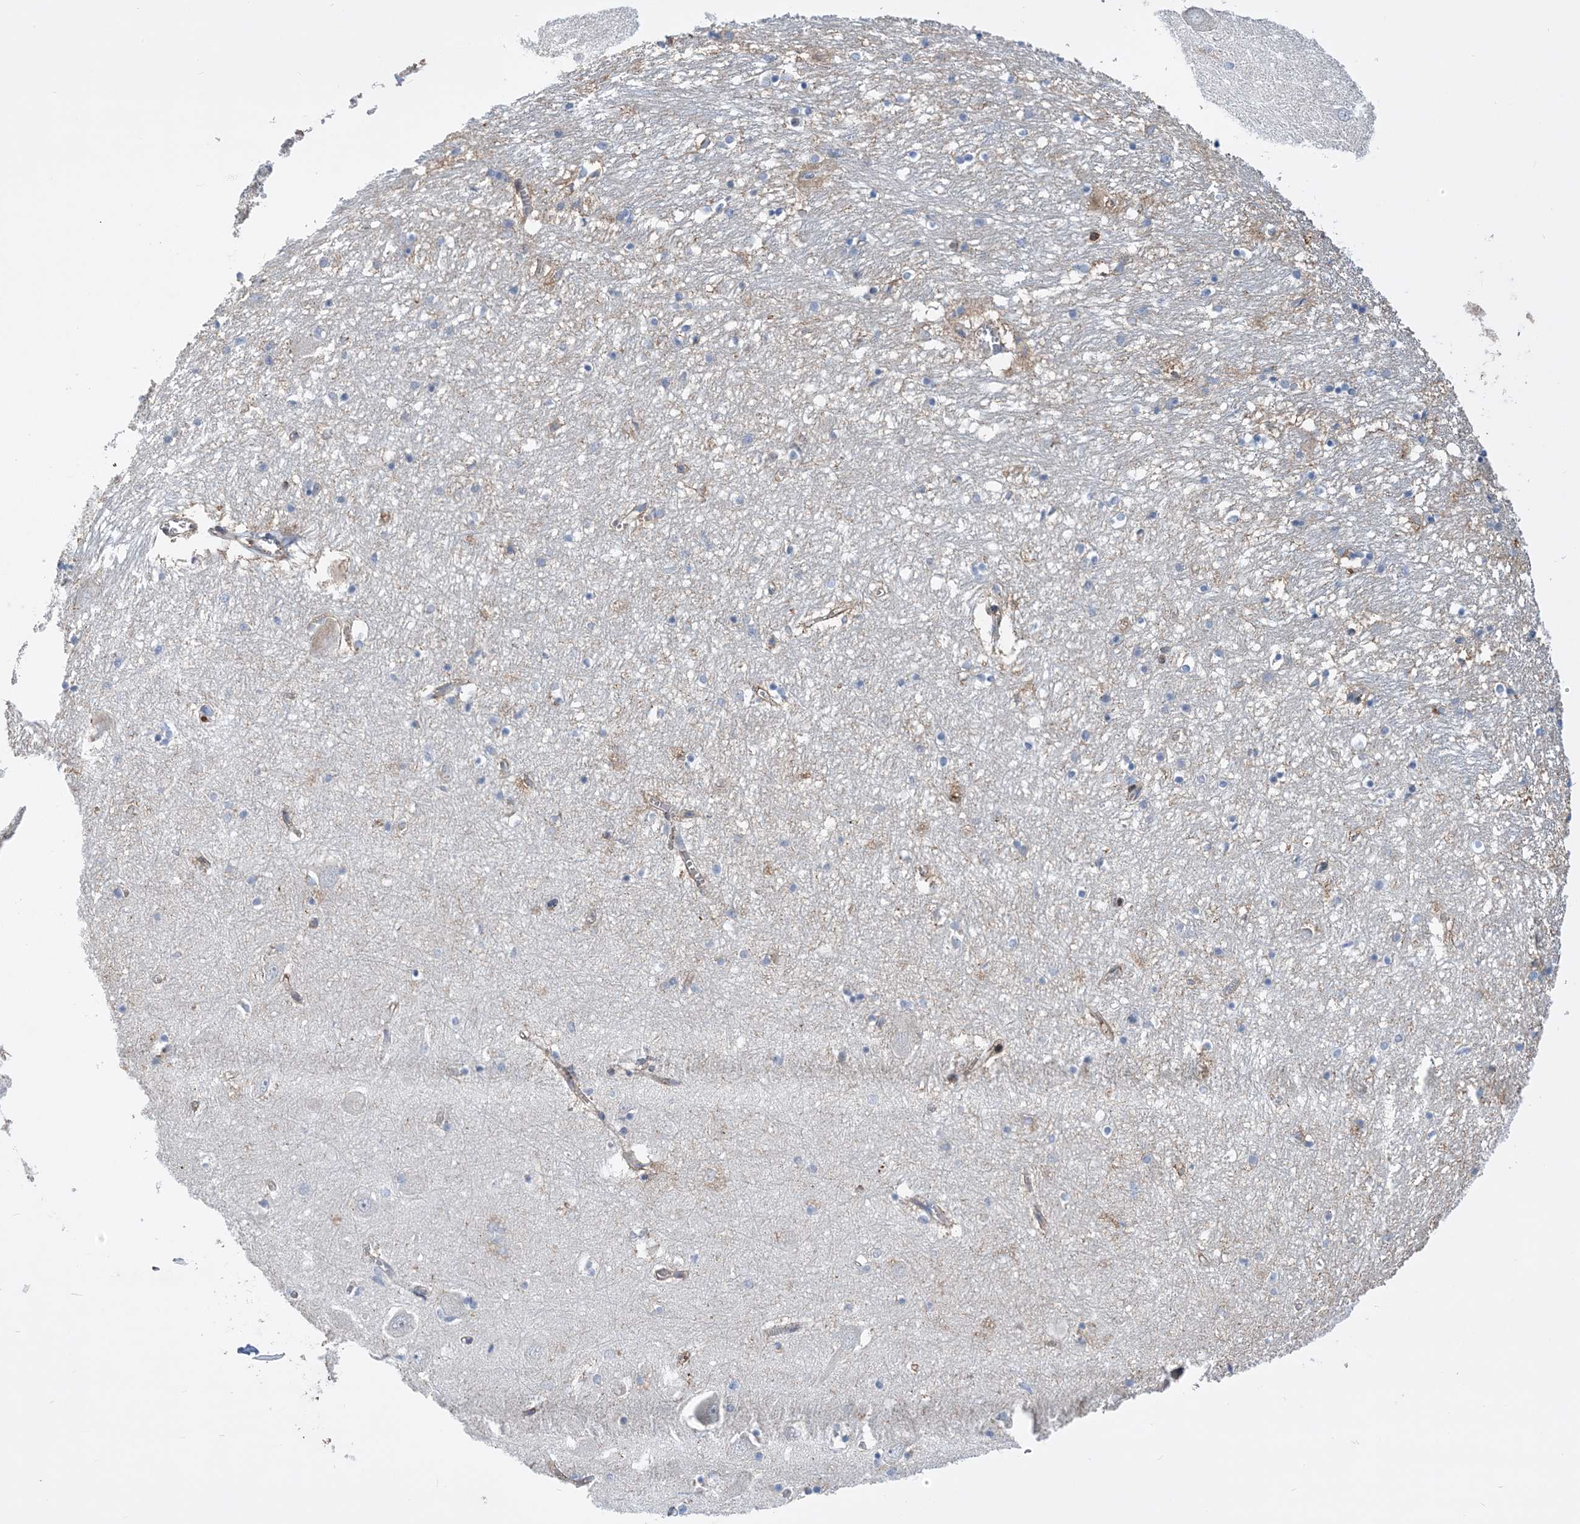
{"staining": {"intensity": "negative", "quantity": "none", "location": "none"}, "tissue": "hippocampus", "cell_type": "Glial cells", "image_type": "normal", "snomed": [{"axis": "morphology", "description": "Normal tissue, NOS"}, {"axis": "topography", "description": "Hippocampus"}], "caption": "High power microscopy micrograph of an IHC micrograph of benign hippocampus, revealing no significant positivity in glial cells. (Immunohistochemistry (ihc), brightfield microscopy, high magnification).", "gene": "RNPEPL1", "patient": {"sex": "male", "age": 70}}